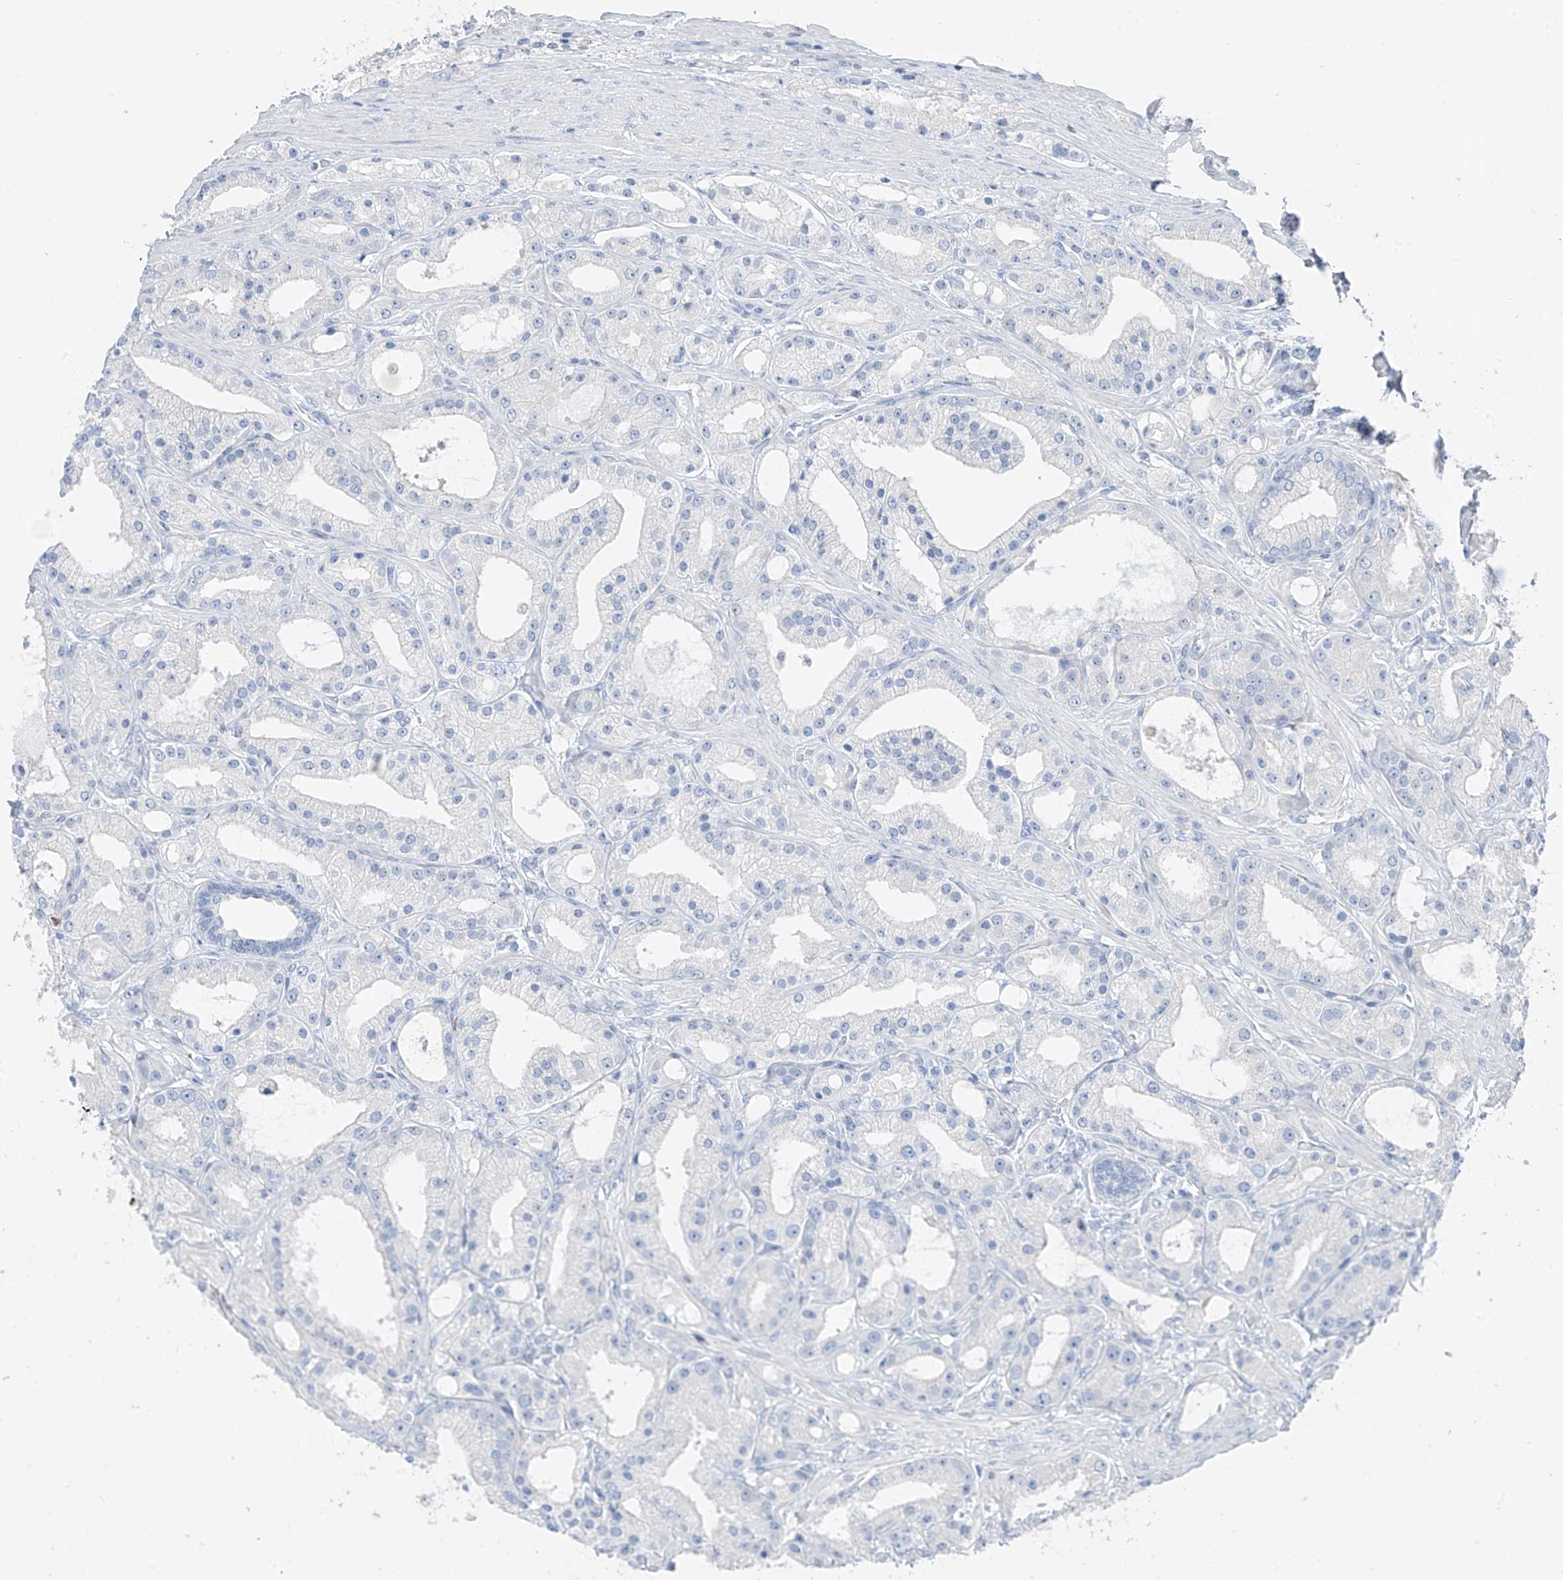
{"staining": {"intensity": "negative", "quantity": "none", "location": "none"}, "tissue": "prostate cancer", "cell_type": "Tumor cells", "image_type": "cancer", "snomed": [{"axis": "morphology", "description": "Adenocarcinoma, Low grade"}, {"axis": "topography", "description": "Prostate"}], "caption": "The image exhibits no staining of tumor cells in prostate cancer.", "gene": "PAFAH1B3", "patient": {"sex": "male", "age": 67}}